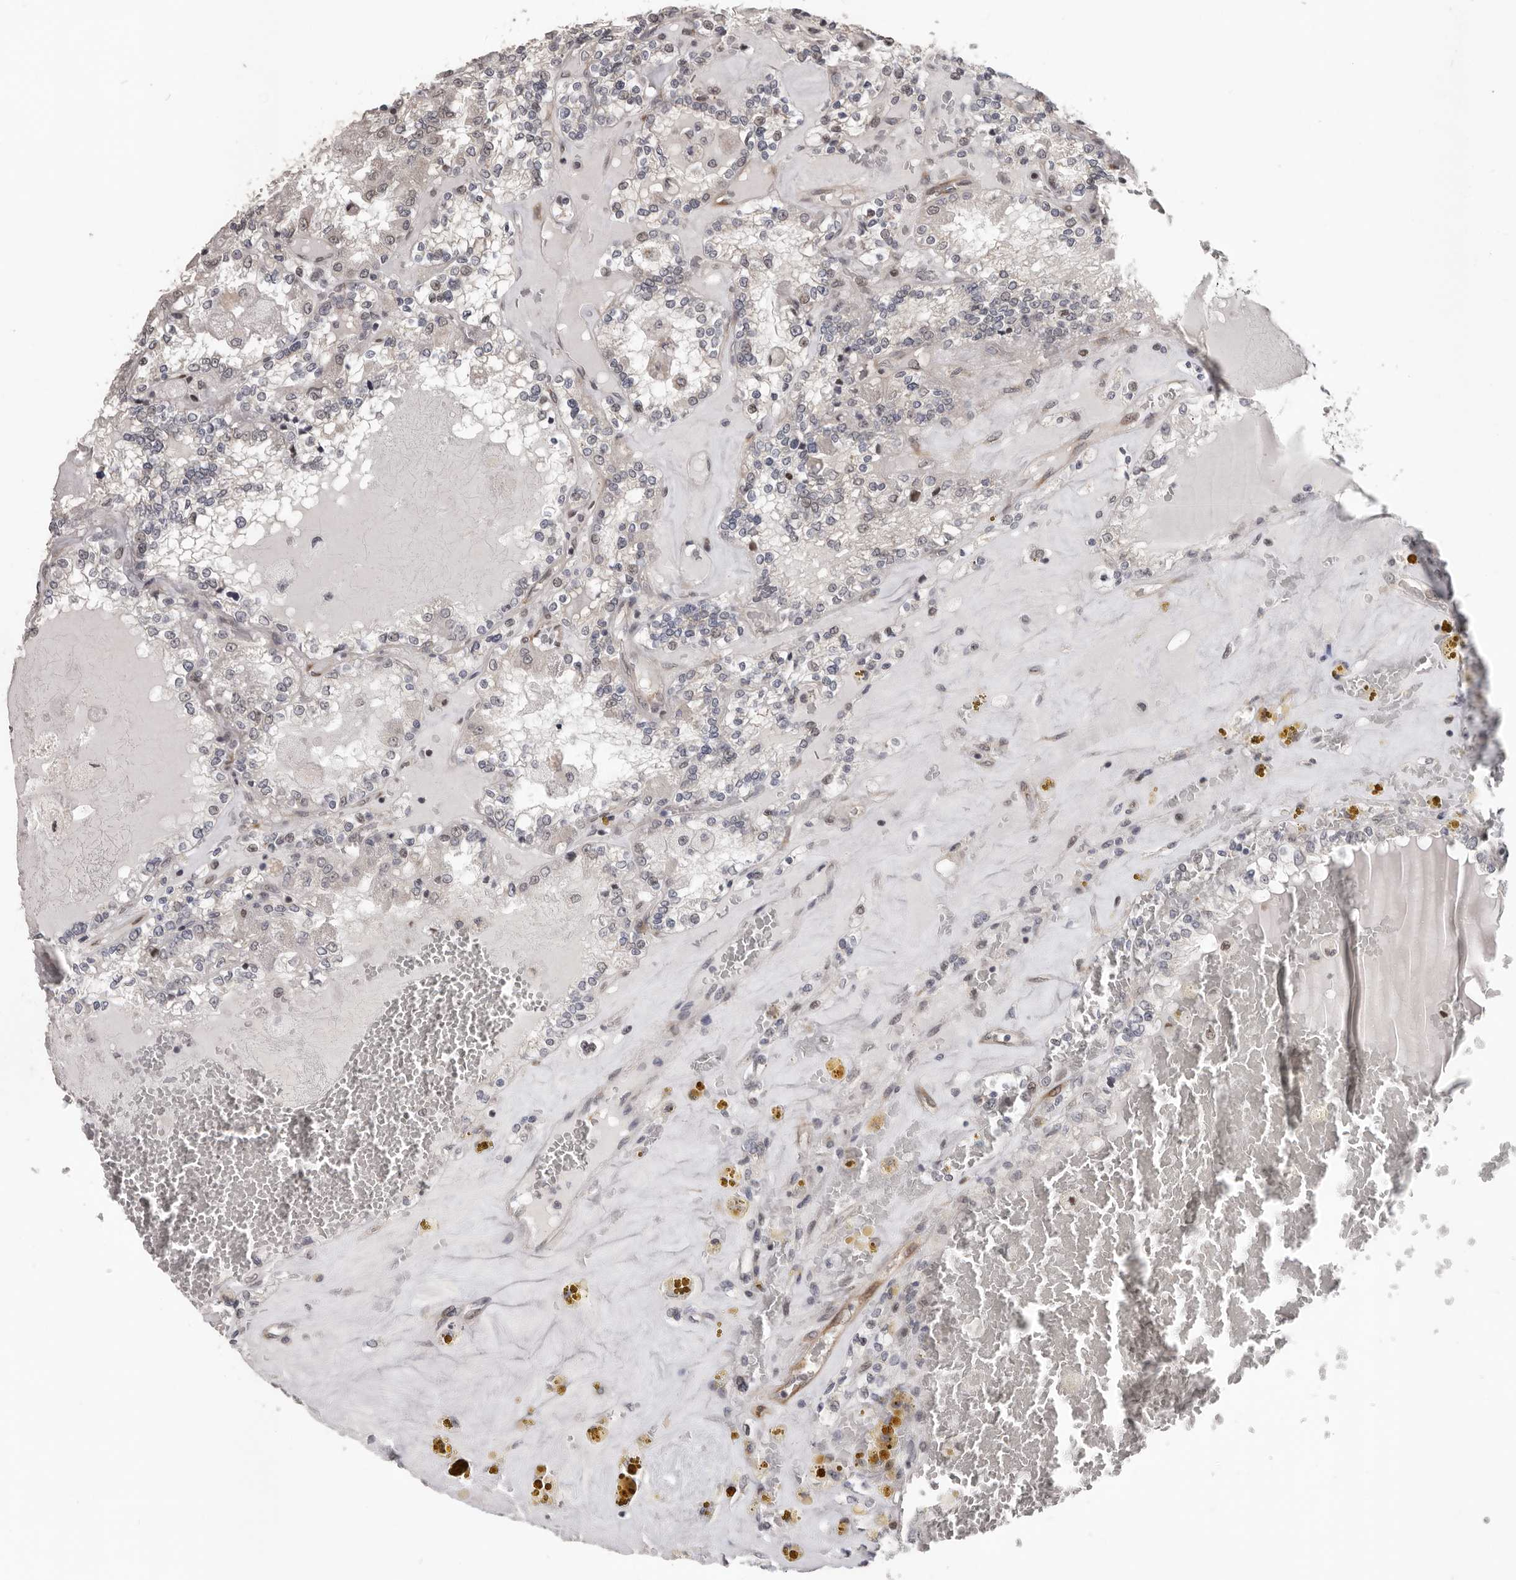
{"staining": {"intensity": "negative", "quantity": "none", "location": "none"}, "tissue": "renal cancer", "cell_type": "Tumor cells", "image_type": "cancer", "snomed": [{"axis": "morphology", "description": "Adenocarcinoma, NOS"}, {"axis": "topography", "description": "Kidney"}], "caption": "Protein analysis of renal adenocarcinoma reveals no significant expression in tumor cells. (DAB IHC with hematoxylin counter stain).", "gene": "RALGPS2", "patient": {"sex": "female", "age": 56}}